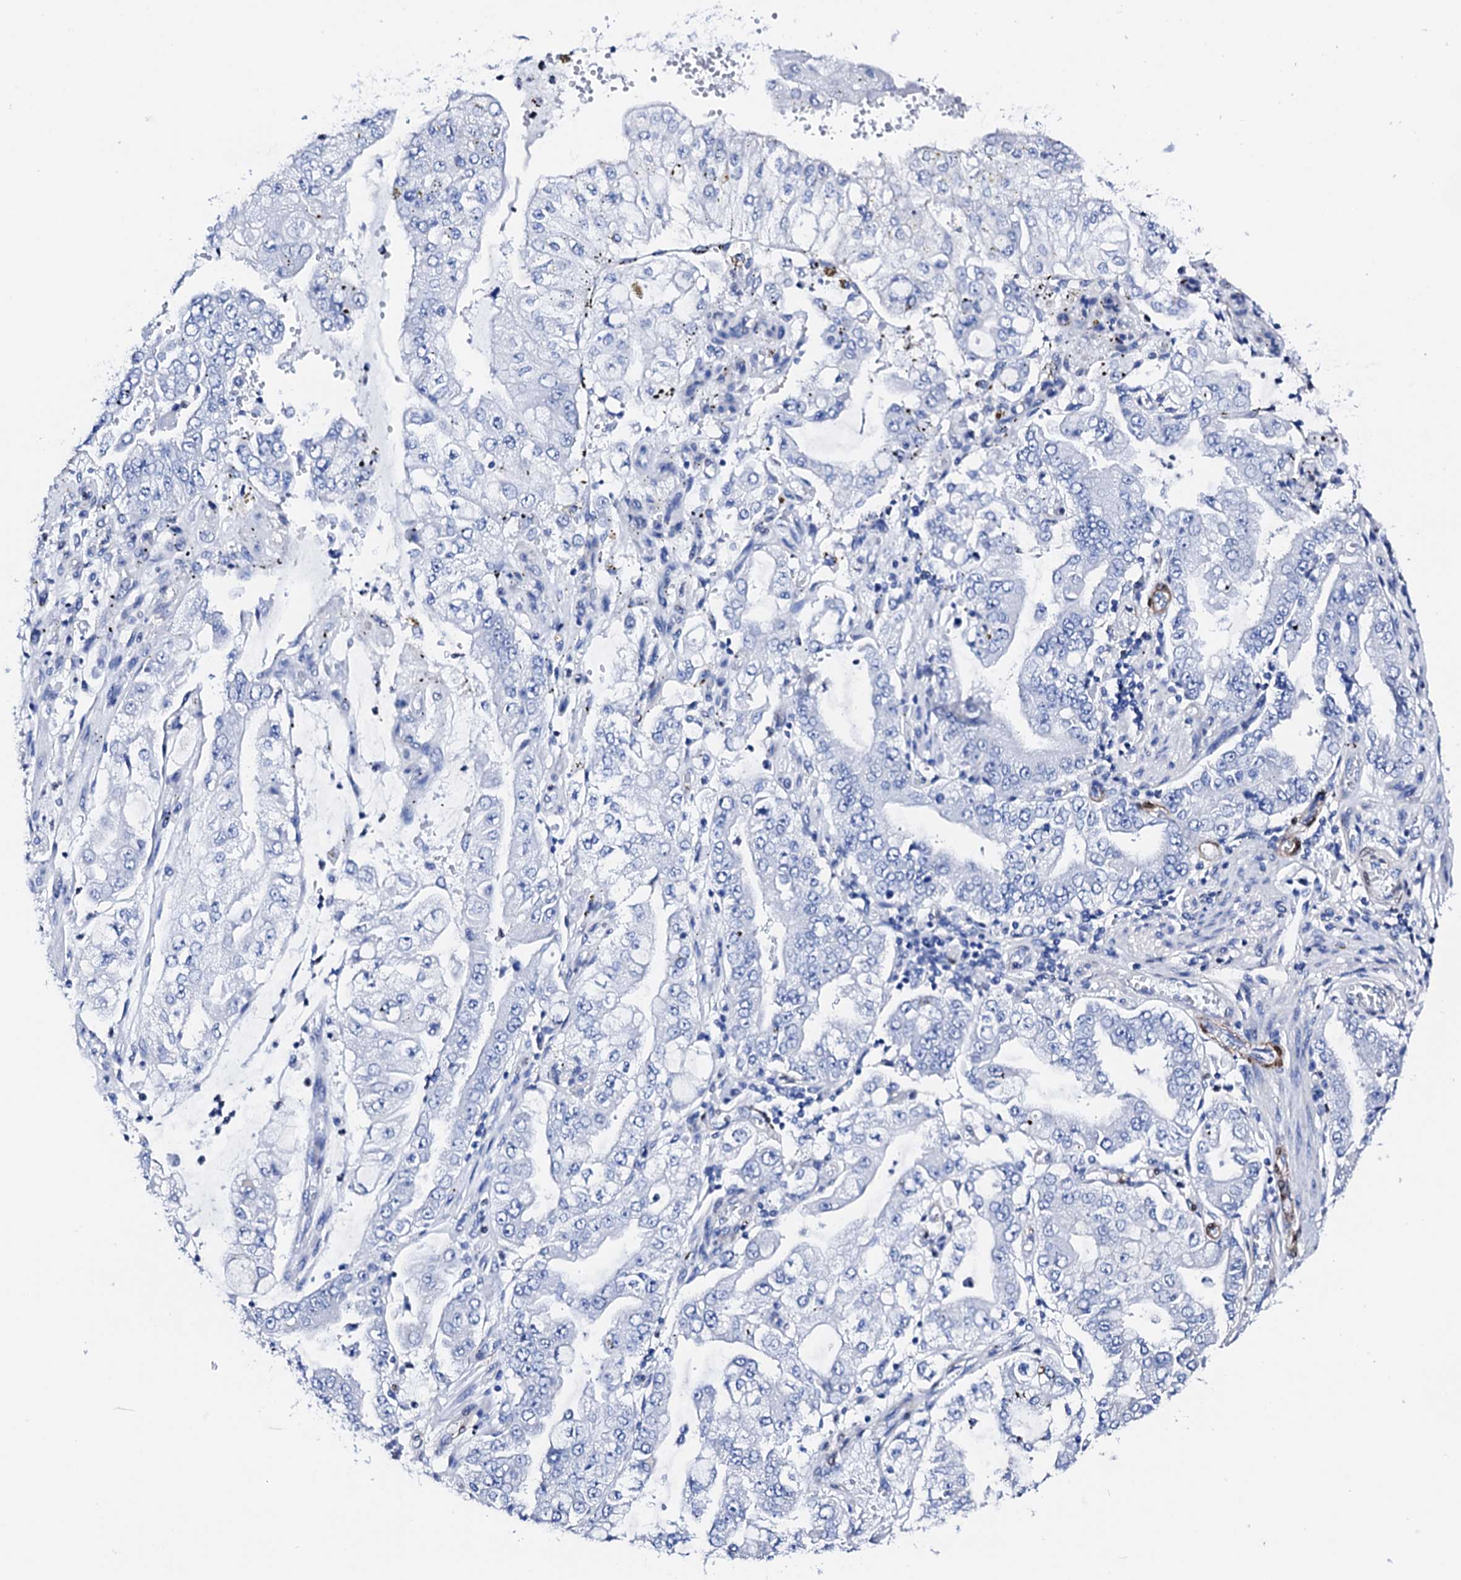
{"staining": {"intensity": "negative", "quantity": "none", "location": "none"}, "tissue": "stomach cancer", "cell_type": "Tumor cells", "image_type": "cancer", "snomed": [{"axis": "morphology", "description": "Adenocarcinoma, NOS"}, {"axis": "topography", "description": "Stomach"}], "caption": "There is no significant staining in tumor cells of adenocarcinoma (stomach).", "gene": "NRIP2", "patient": {"sex": "male", "age": 76}}